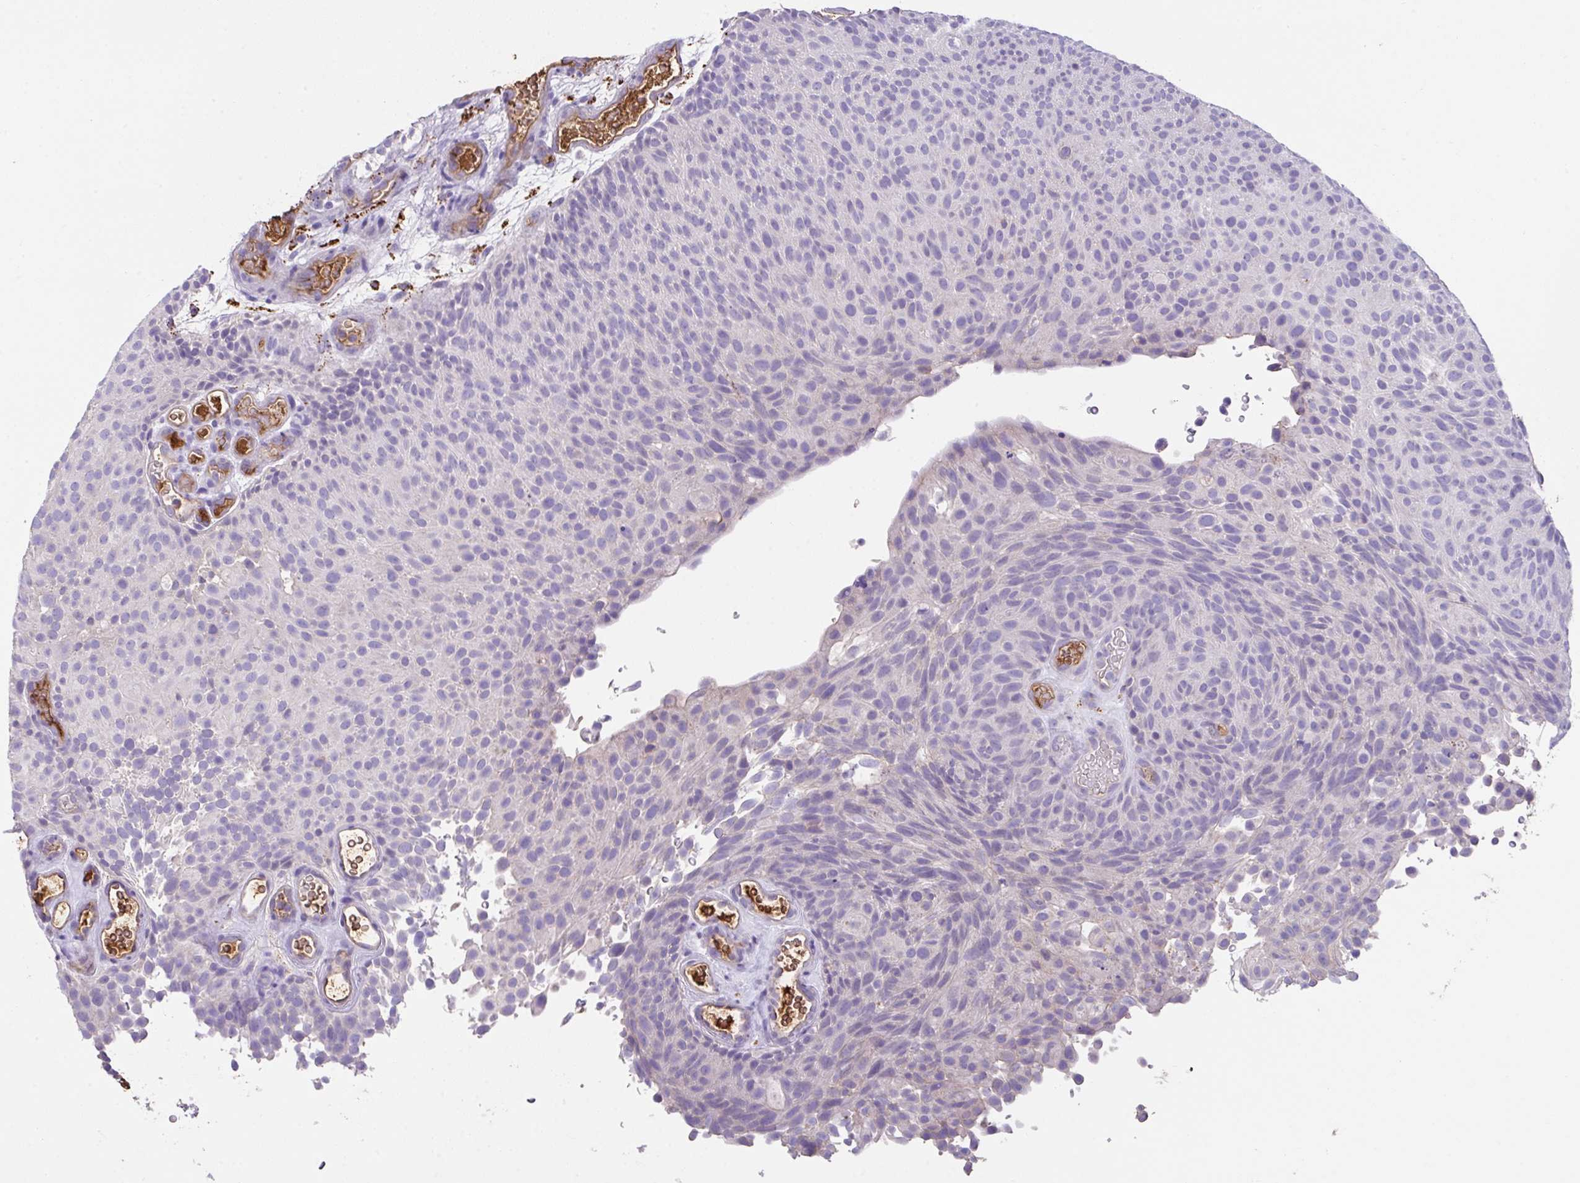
{"staining": {"intensity": "negative", "quantity": "none", "location": "none"}, "tissue": "urothelial cancer", "cell_type": "Tumor cells", "image_type": "cancer", "snomed": [{"axis": "morphology", "description": "Urothelial carcinoma, Low grade"}, {"axis": "topography", "description": "Urinary bladder"}], "caption": "A high-resolution photomicrograph shows immunohistochemistry (IHC) staining of urothelial carcinoma (low-grade), which displays no significant positivity in tumor cells.", "gene": "ZNF813", "patient": {"sex": "male", "age": 78}}